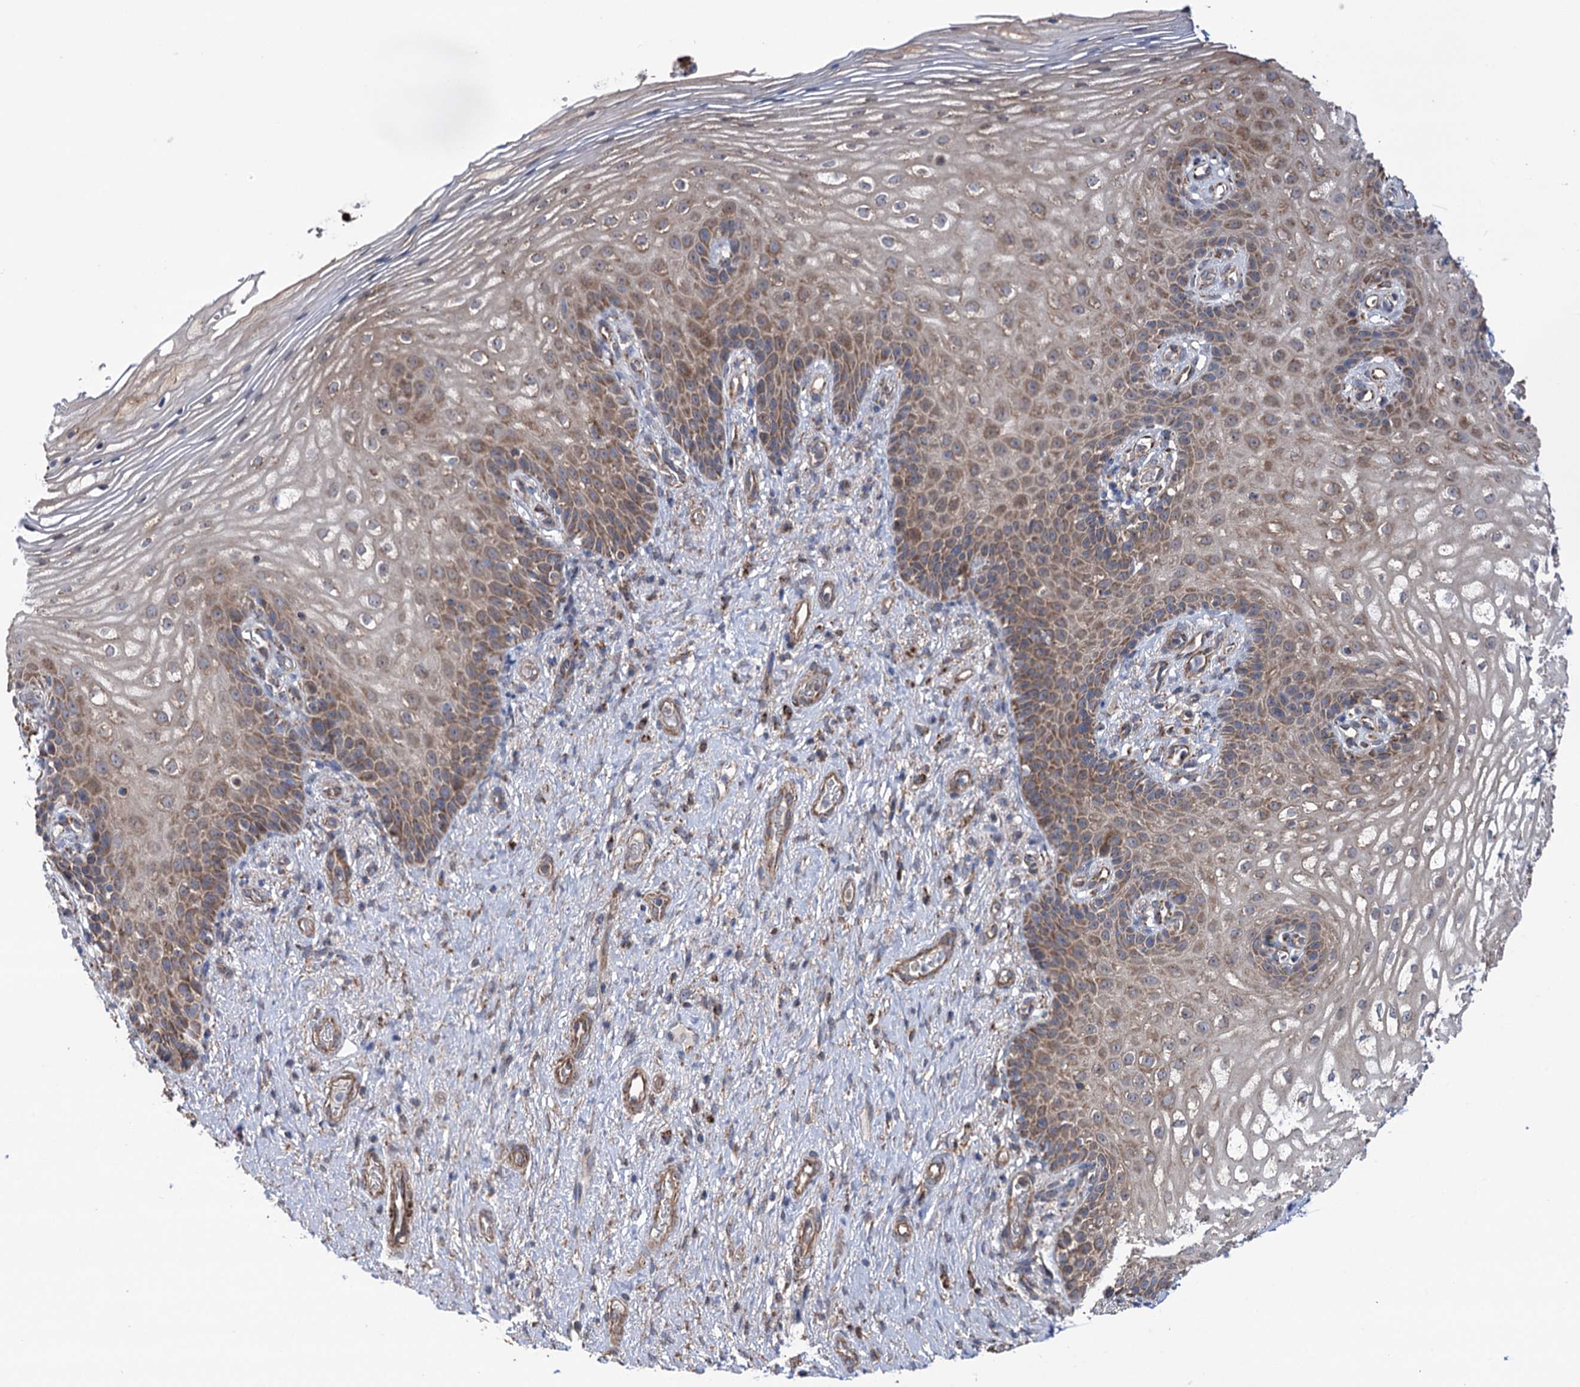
{"staining": {"intensity": "moderate", "quantity": "25%-75%", "location": "cytoplasmic/membranous"}, "tissue": "vagina", "cell_type": "Squamous epithelial cells", "image_type": "normal", "snomed": [{"axis": "morphology", "description": "Normal tissue, NOS"}, {"axis": "topography", "description": "Vagina"}], "caption": "Immunohistochemistry (IHC) micrograph of unremarkable vagina: human vagina stained using IHC exhibits medium levels of moderate protein expression localized specifically in the cytoplasmic/membranous of squamous epithelial cells, appearing as a cytoplasmic/membranous brown color.", "gene": "SUCLA2", "patient": {"sex": "female", "age": 60}}